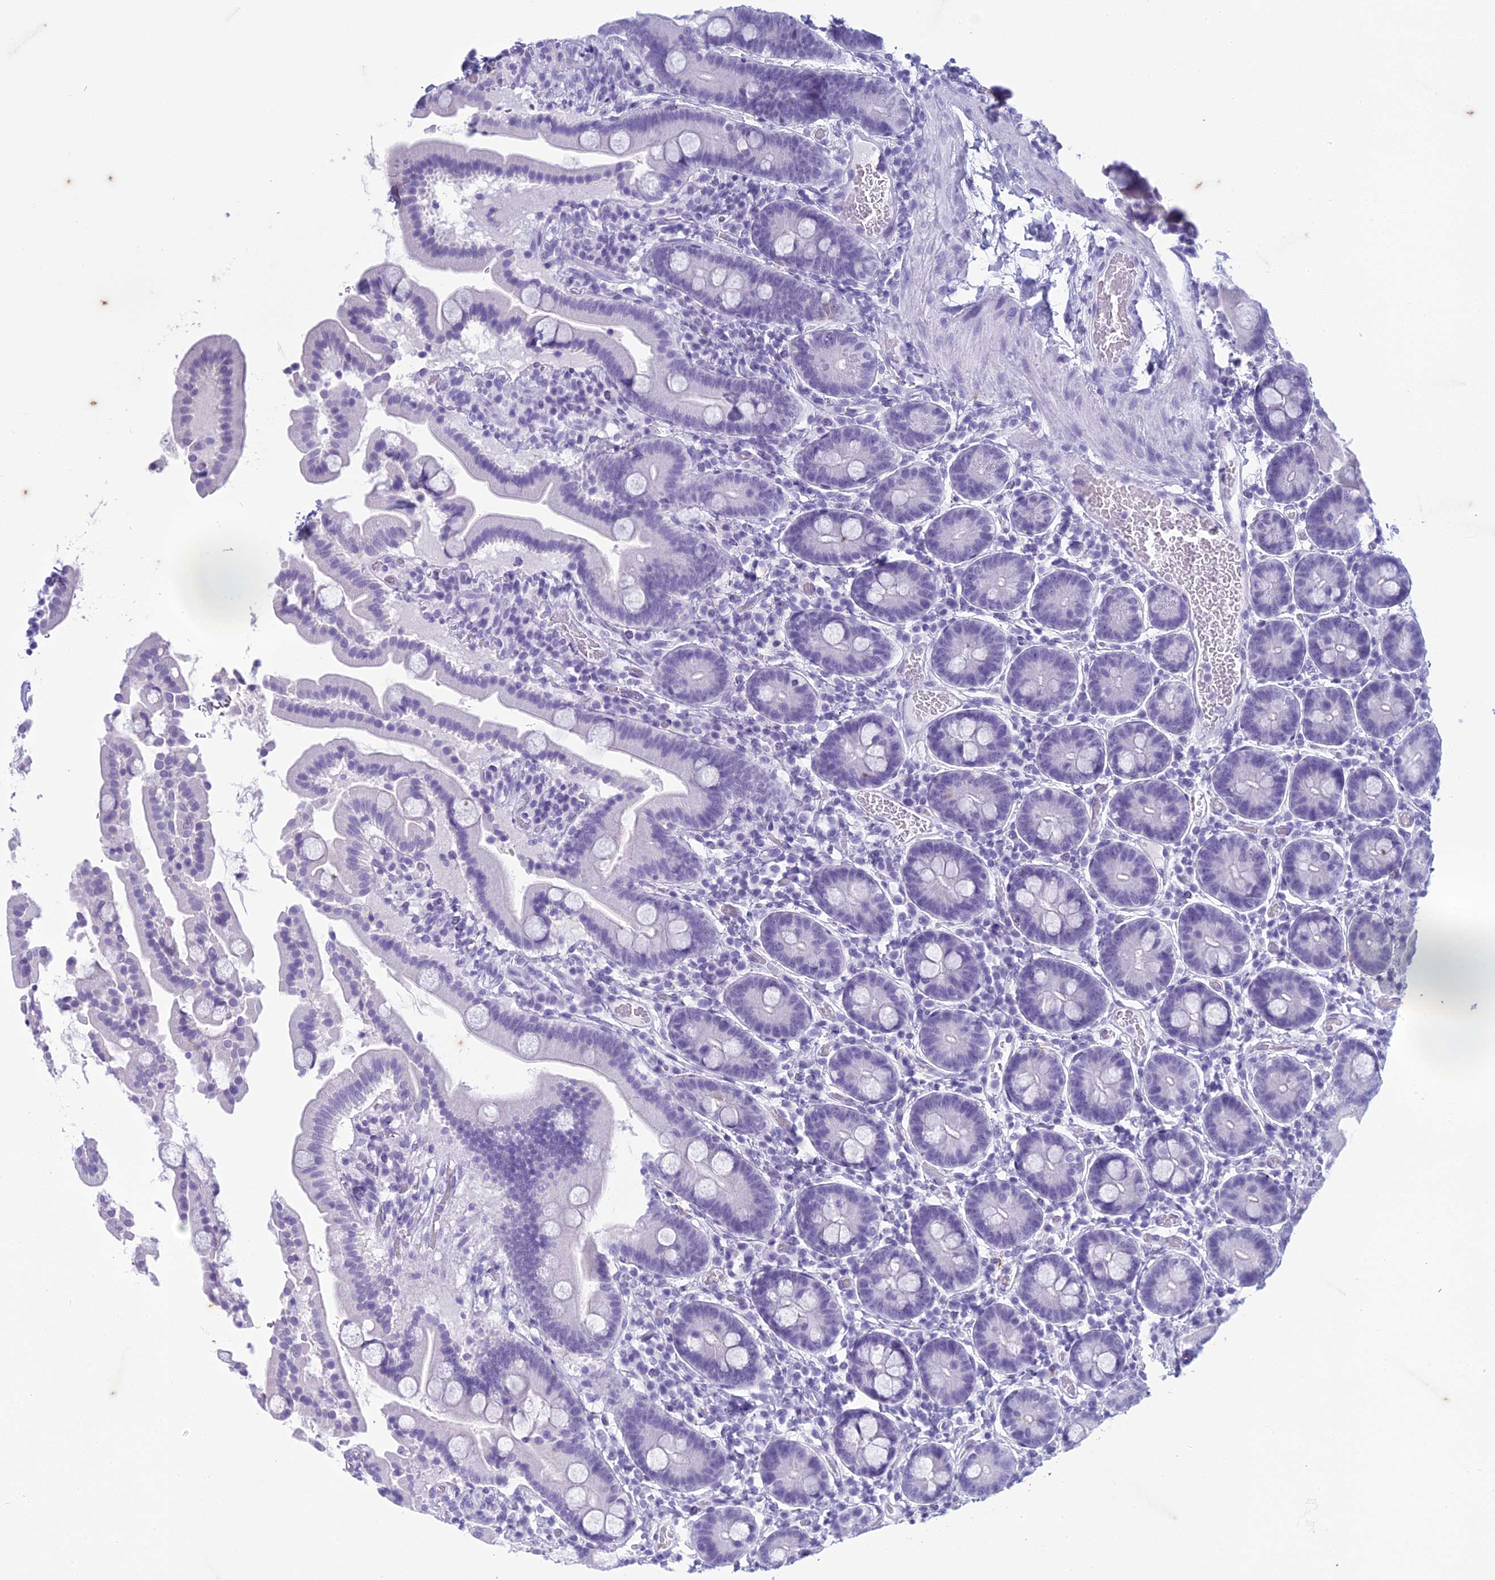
{"staining": {"intensity": "negative", "quantity": "none", "location": "none"}, "tissue": "duodenum", "cell_type": "Glandular cells", "image_type": "normal", "snomed": [{"axis": "morphology", "description": "Normal tissue, NOS"}, {"axis": "topography", "description": "Duodenum"}], "caption": "IHC image of unremarkable duodenum stained for a protein (brown), which demonstrates no staining in glandular cells. The staining was performed using DAB to visualize the protein expression in brown, while the nuclei were stained in blue with hematoxylin (Magnification: 20x).", "gene": "HMGB4", "patient": {"sex": "male", "age": 55}}